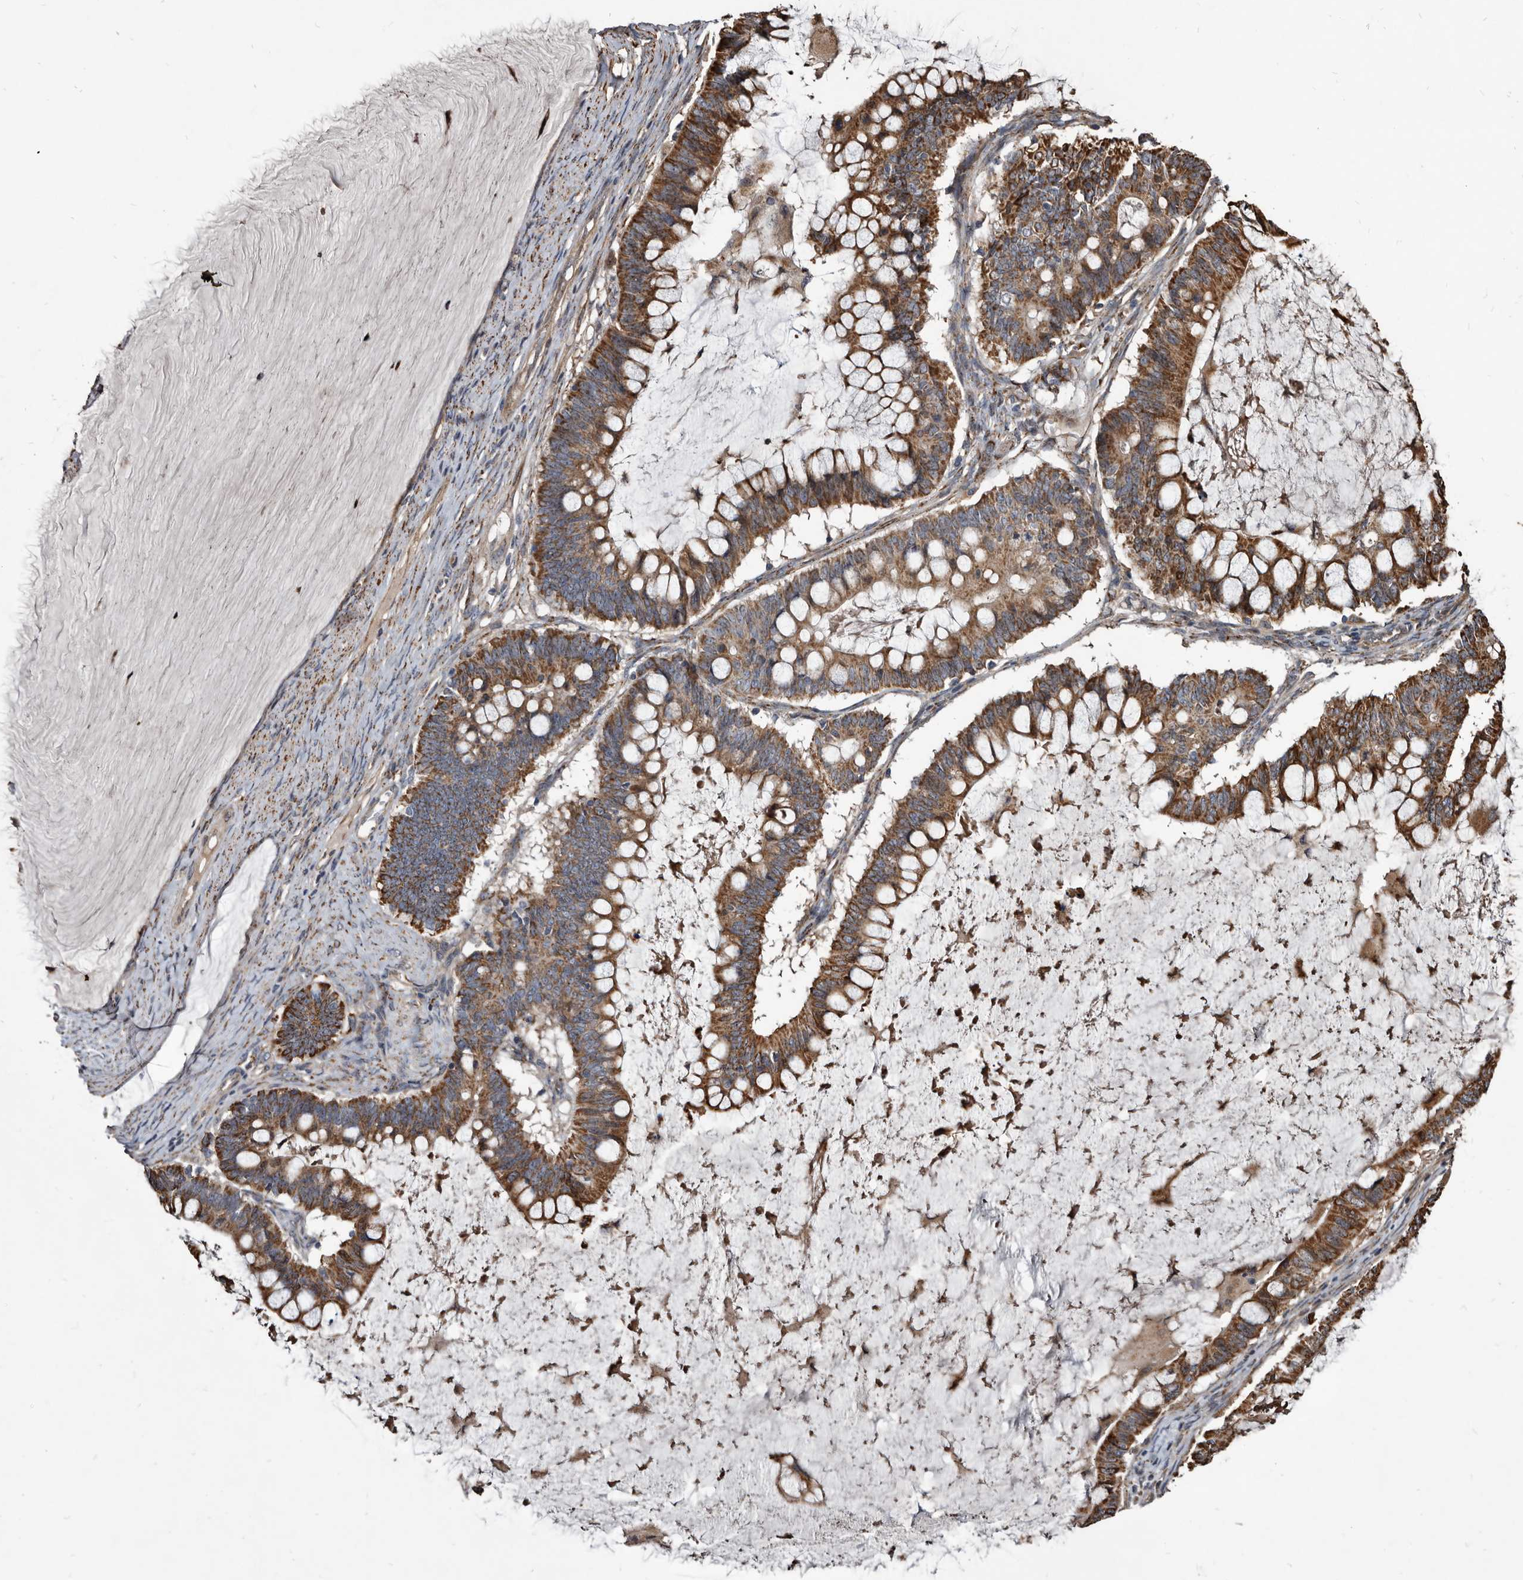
{"staining": {"intensity": "strong", "quantity": ">75%", "location": "cytoplasmic/membranous"}, "tissue": "ovarian cancer", "cell_type": "Tumor cells", "image_type": "cancer", "snomed": [{"axis": "morphology", "description": "Cystadenocarcinoma, mucinous, NOS"}, {"axis": "topography", "description": "Ovary"}], "caption": "IHC photomicrograph of neoplastic tissue: mucinous cystadenocarcinoma (ovarian) stained using immunohistochemistry (IHC) demonstrates high levels of strong protein expression localized specifically in the cytoplasmic/membranous of tumor cells, appearing as a cytoplasmic/membranous brown color.", "gene": "CTSA", "patient": {"sex": "female", "age": 61}}